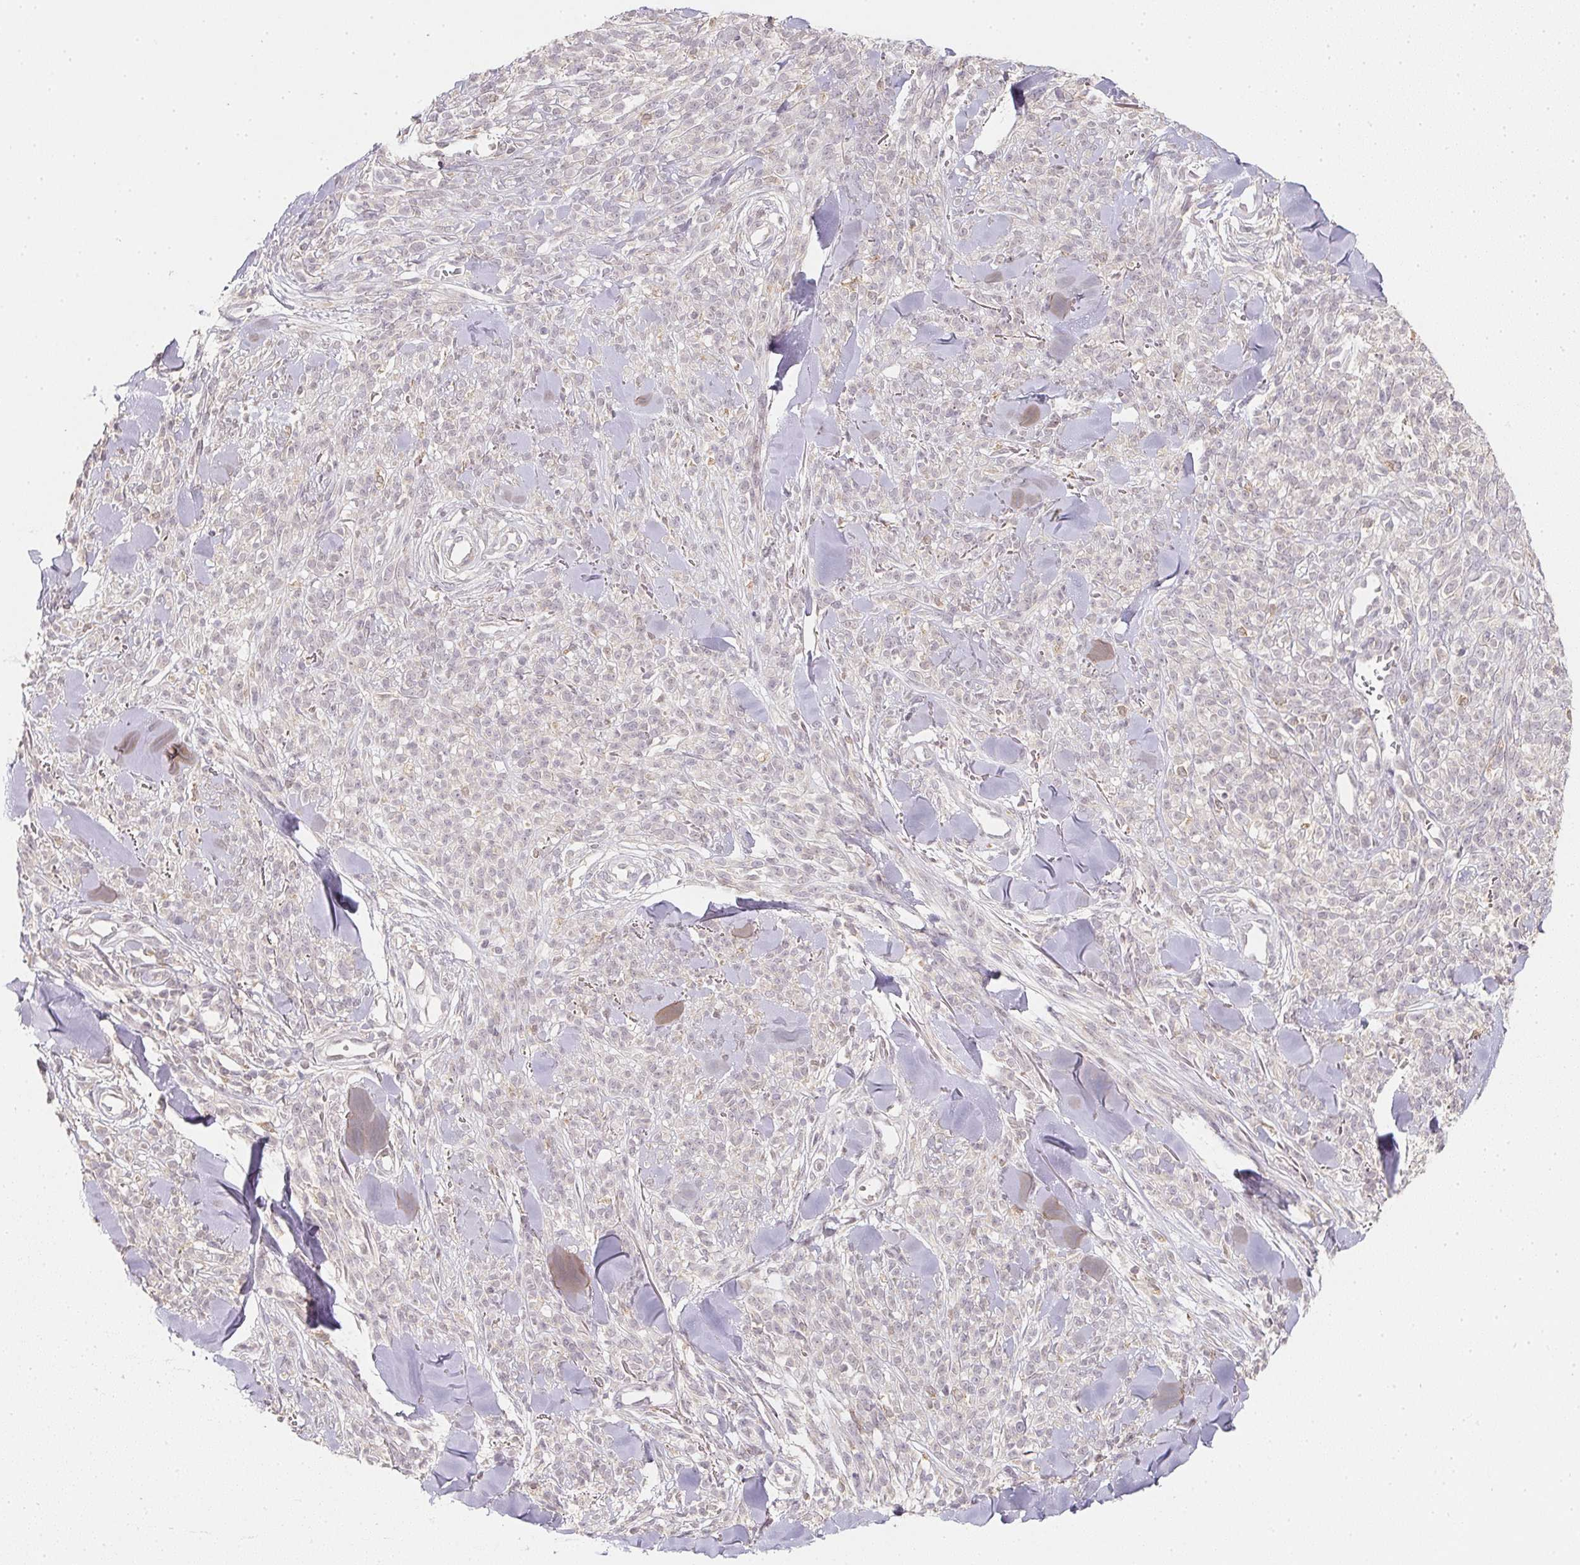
{"staining": {"intensity": "negative", "quantity": "none", "location": "none"}, "tissue": "melanoma", "cell_type": "Tumor cells", "image_type": "cancer", "snomed": [{"axis": "morphology", "description": "Malignant melanoma, NOS"}, {"axis": "topography", "description": "Skin"}, {"axis": "topography", "description": "Skin of trunk"}], "caption": "Tumor cells show no significant protein staining in malignant melanoma. (DAB (3,3'-diaminobenzidine) immunohistochemistry with hematoxylin counter stain).", "gene": "SOAT1", "patient": {"sex": "male", "age": 74}}